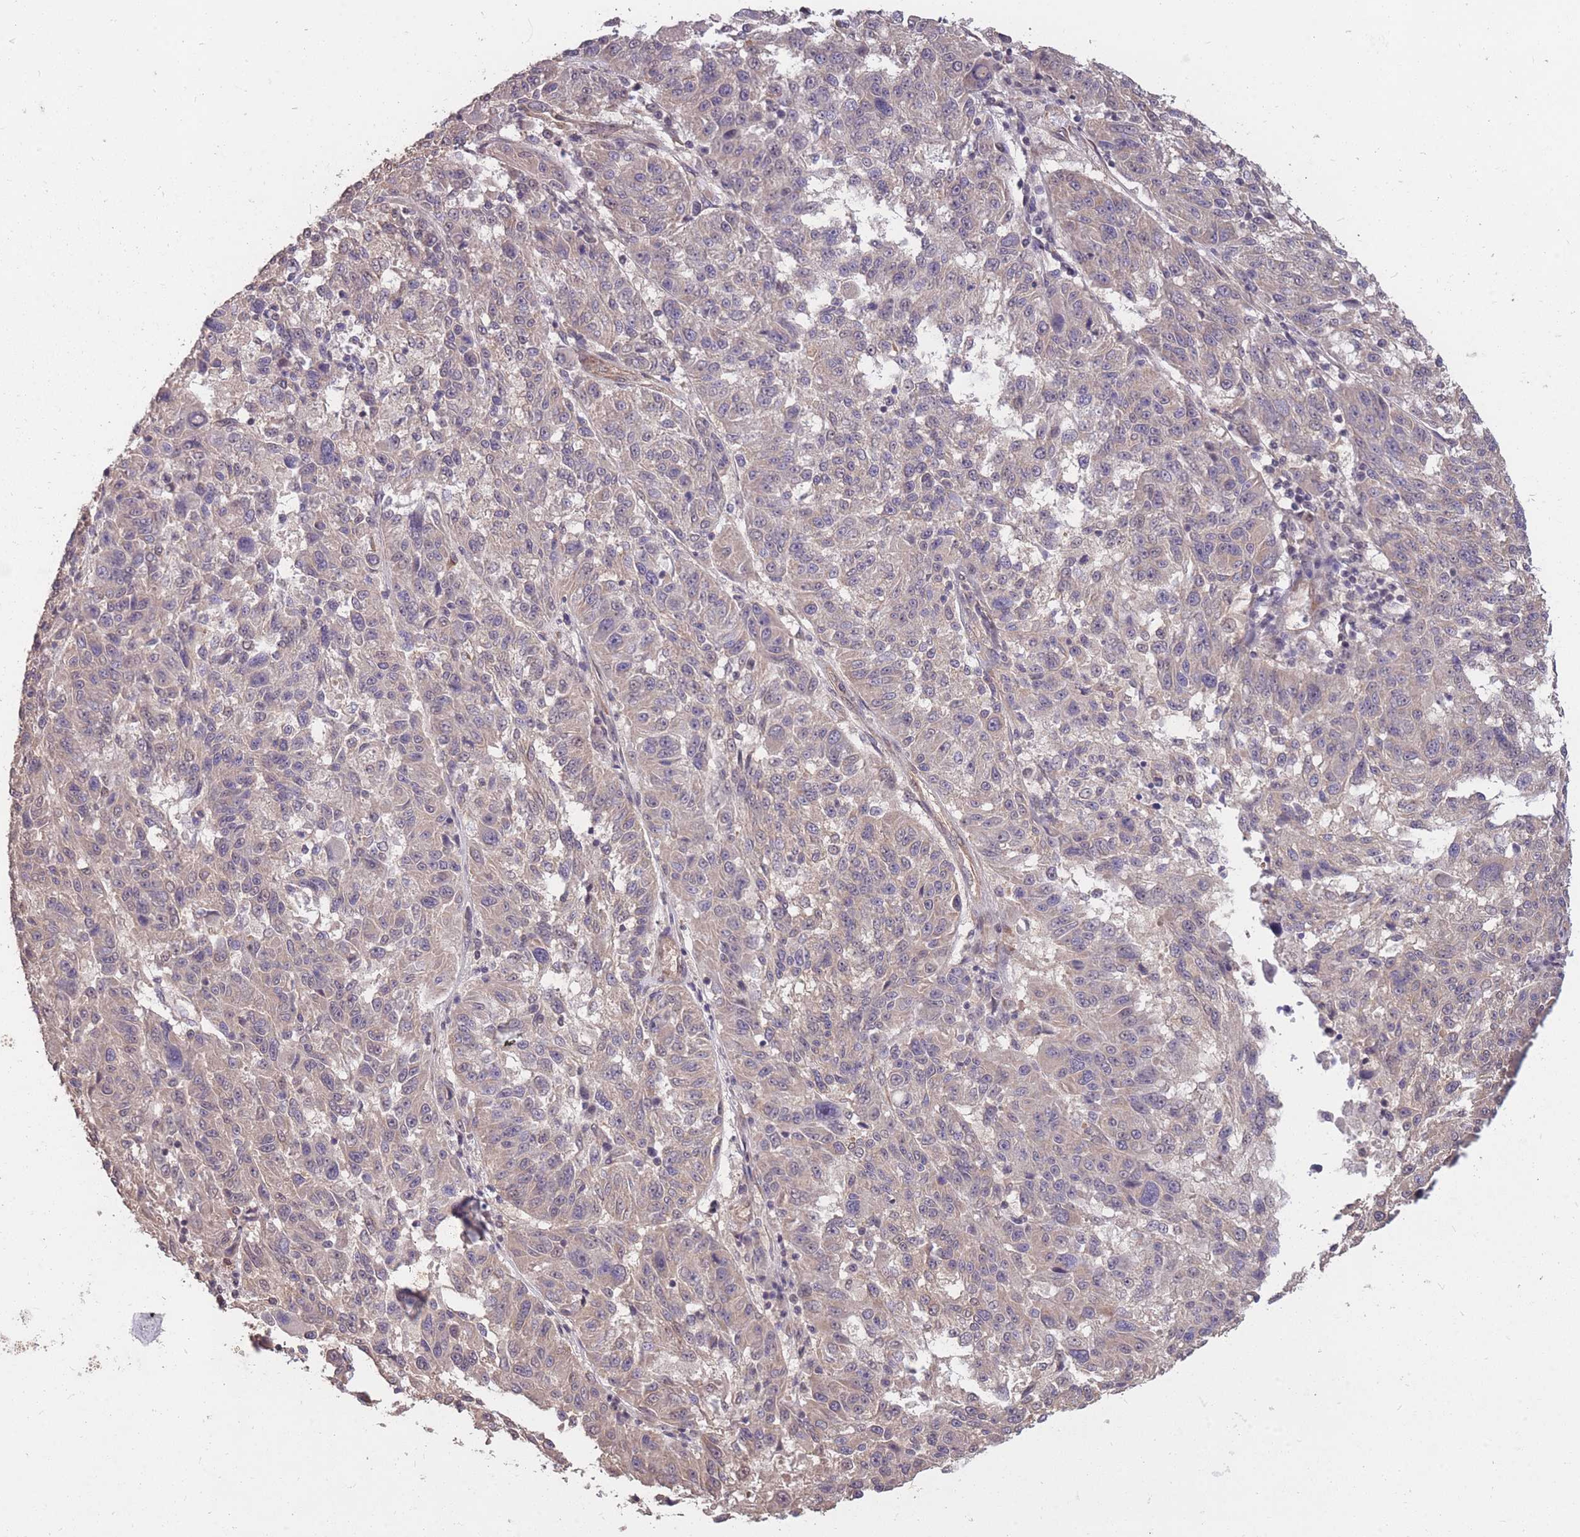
{"staining": {"intensity": "negative", "quantity": "none", "location": "none"}, "tissue": "melanoma", "cell_type": "Tumor cells", "image_type": "cancer", "snomed": [{"axis": "morphology", "description": "Malignant melanoma, NOS"}, {"axis": "topography", "description": "Skin"}], "caption": "Tumor cells show no significant positivity in malignant melanoma.", "gene": "DYNC1LI2", "patient": {"sex": "male", "age": 53}}